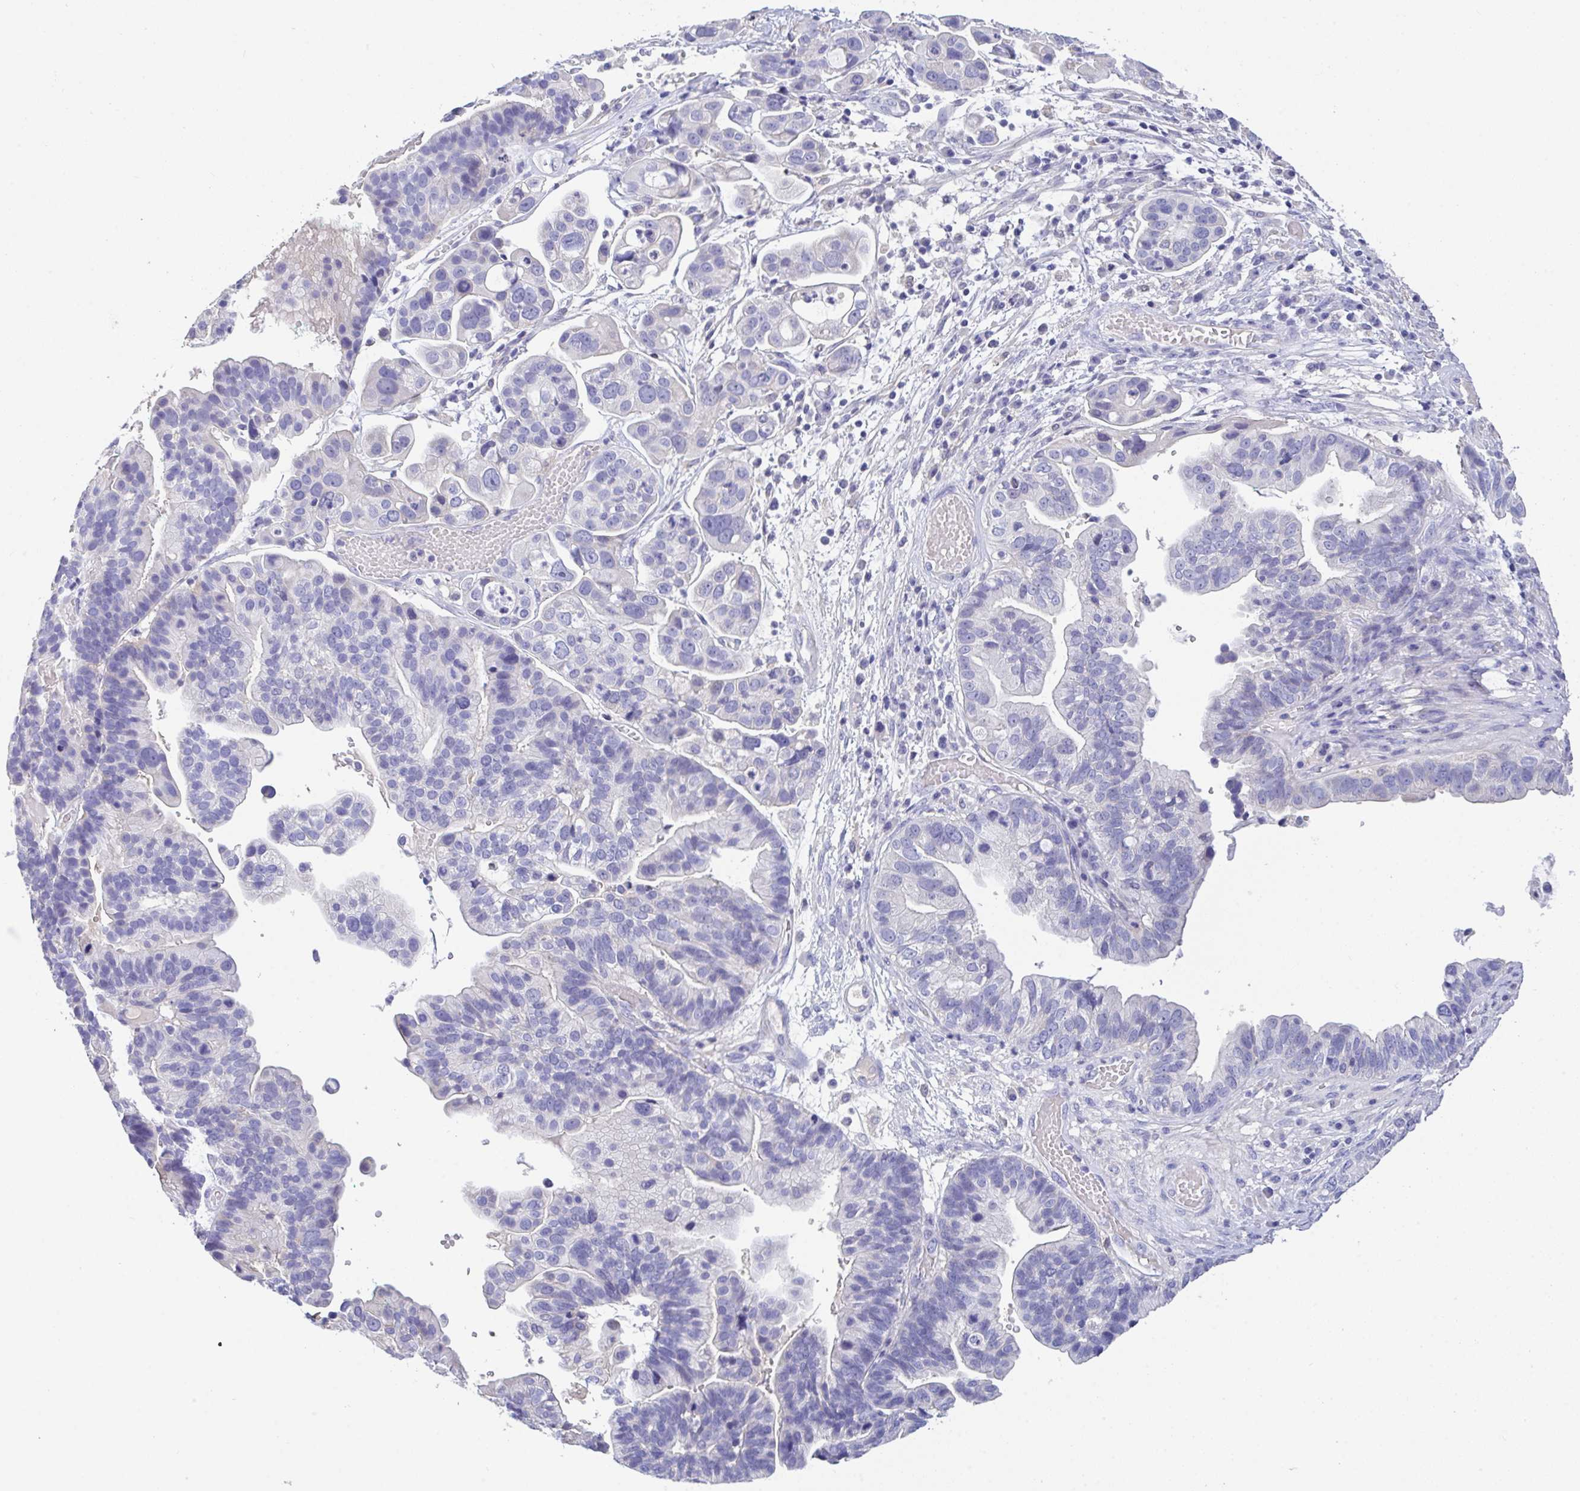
{"staining": {"intensity": "negative", "quantity": "none", "location": "none"}, "tissue": "ovarian cancer", "cell_type": "Tumor cells", "image_type": "cancer", "snomed": [{"axis": "morphology", "description": "Cystadenocarcinoma, serous, NOS"}, {"axis": "topography", "description": "Ovary"}], "caption": "Immunohistochemistry micrograph of neoplastic tissue: ovarian cancer stained with DAB (3,3'-diaminobenzidine) exhibits no significant protein positivity in tumor cells.", "gene": "CA10", "patient": {"sex": "female", "age": 56}}